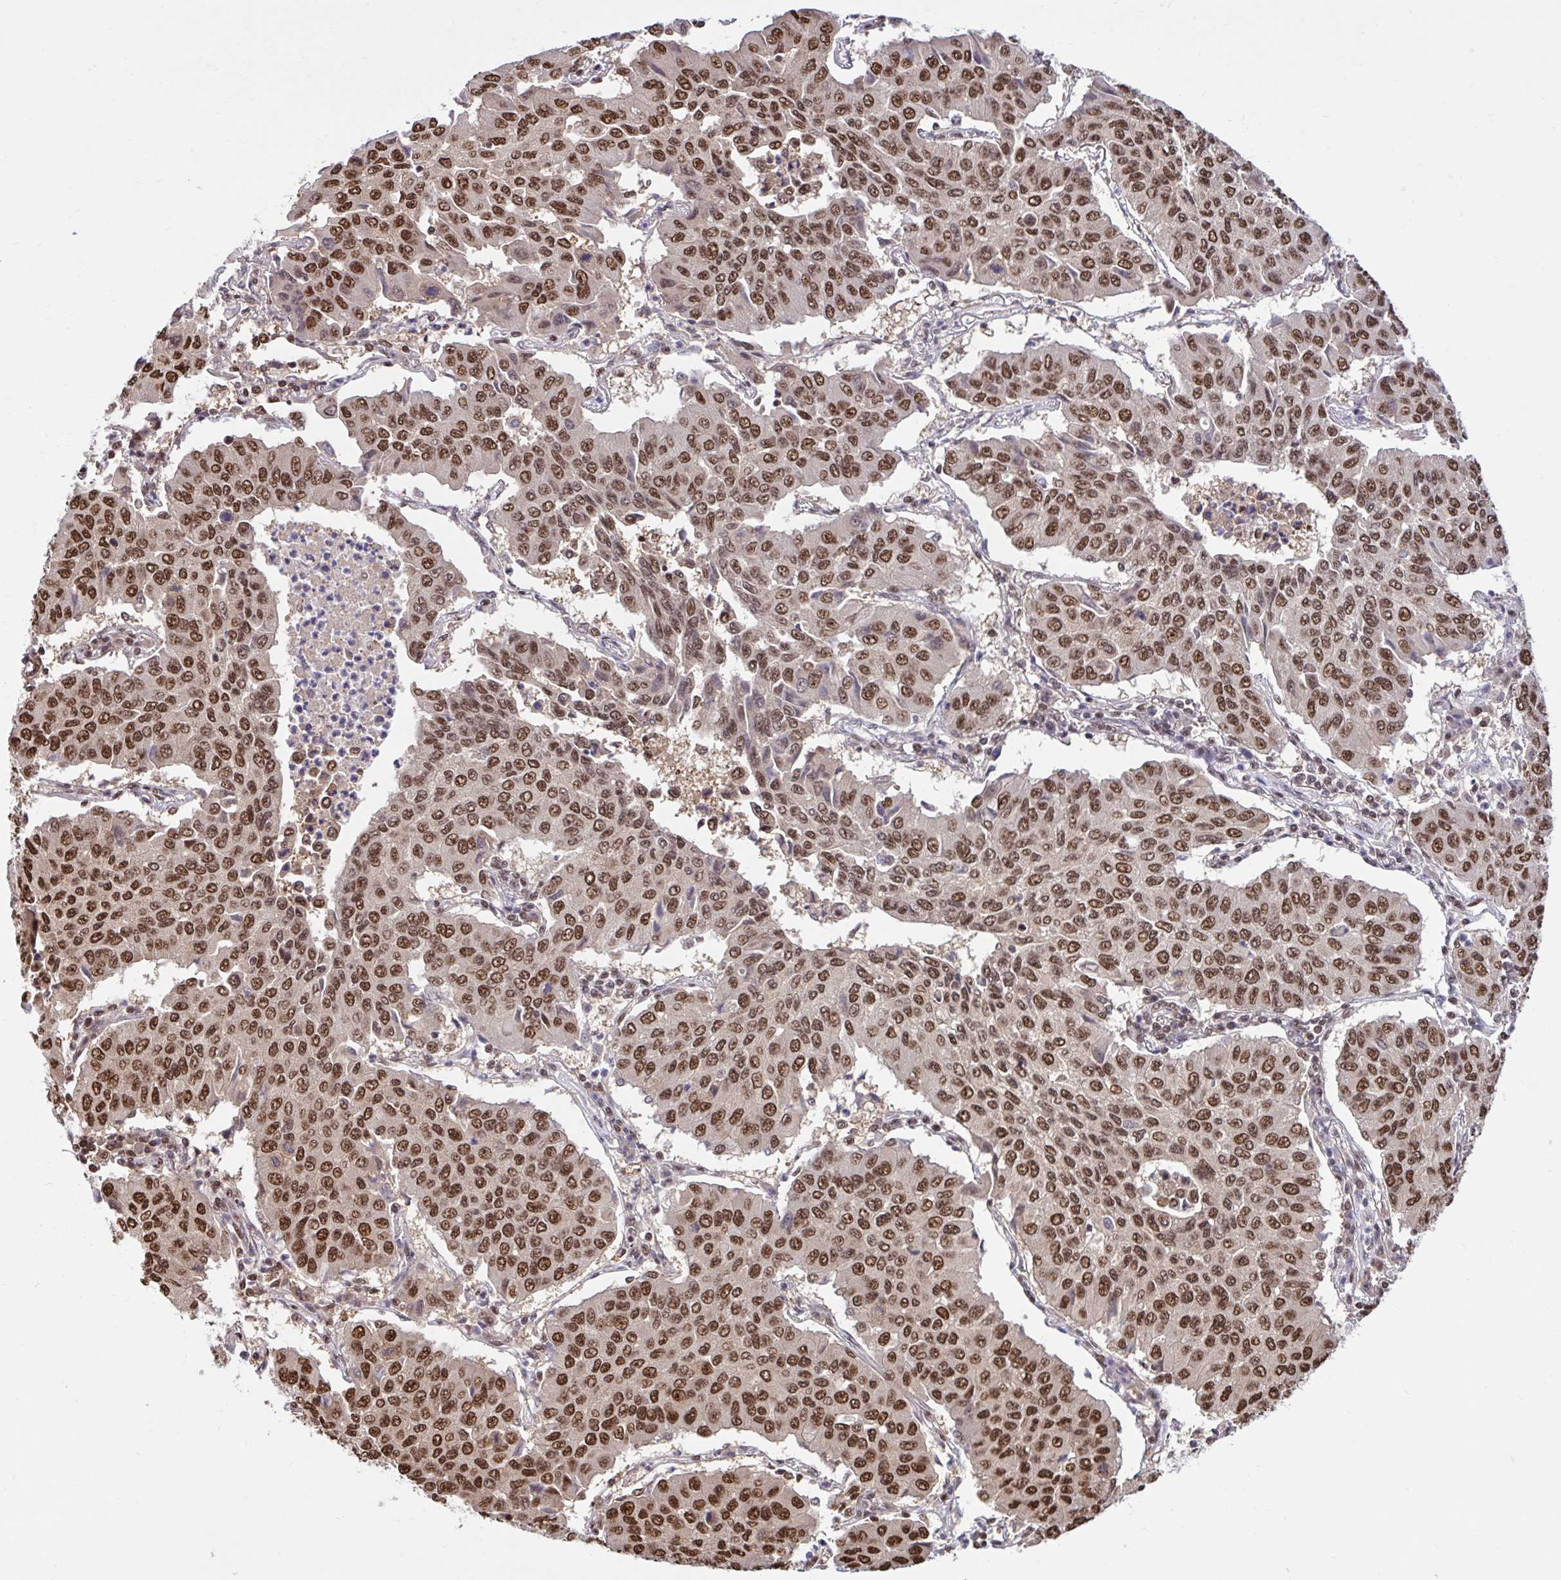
{"staining": {"intensity": "moderate", "quantity": ">75%", "location": "nuclear"}, "tissue": "lung cancer", "cell_type": "Tumor cells", "image_type": "cancer", "snomed": [{"axis": "morphology", "description": "Squamous cell carcinoma, NOS"}, {"axis": "topography", "description": "Lung"}], "caption": "Protein expression analysis of lung cancer exhibits moderate nuclear positivity in about >75% of tumor cells. The protein is stained brown, and the nuclei are stained in blue (DAB IHC with brightfield microscopy, high magnification).", "gene": "ABCA9", "patient": {"sex": "male", "age": 74}}